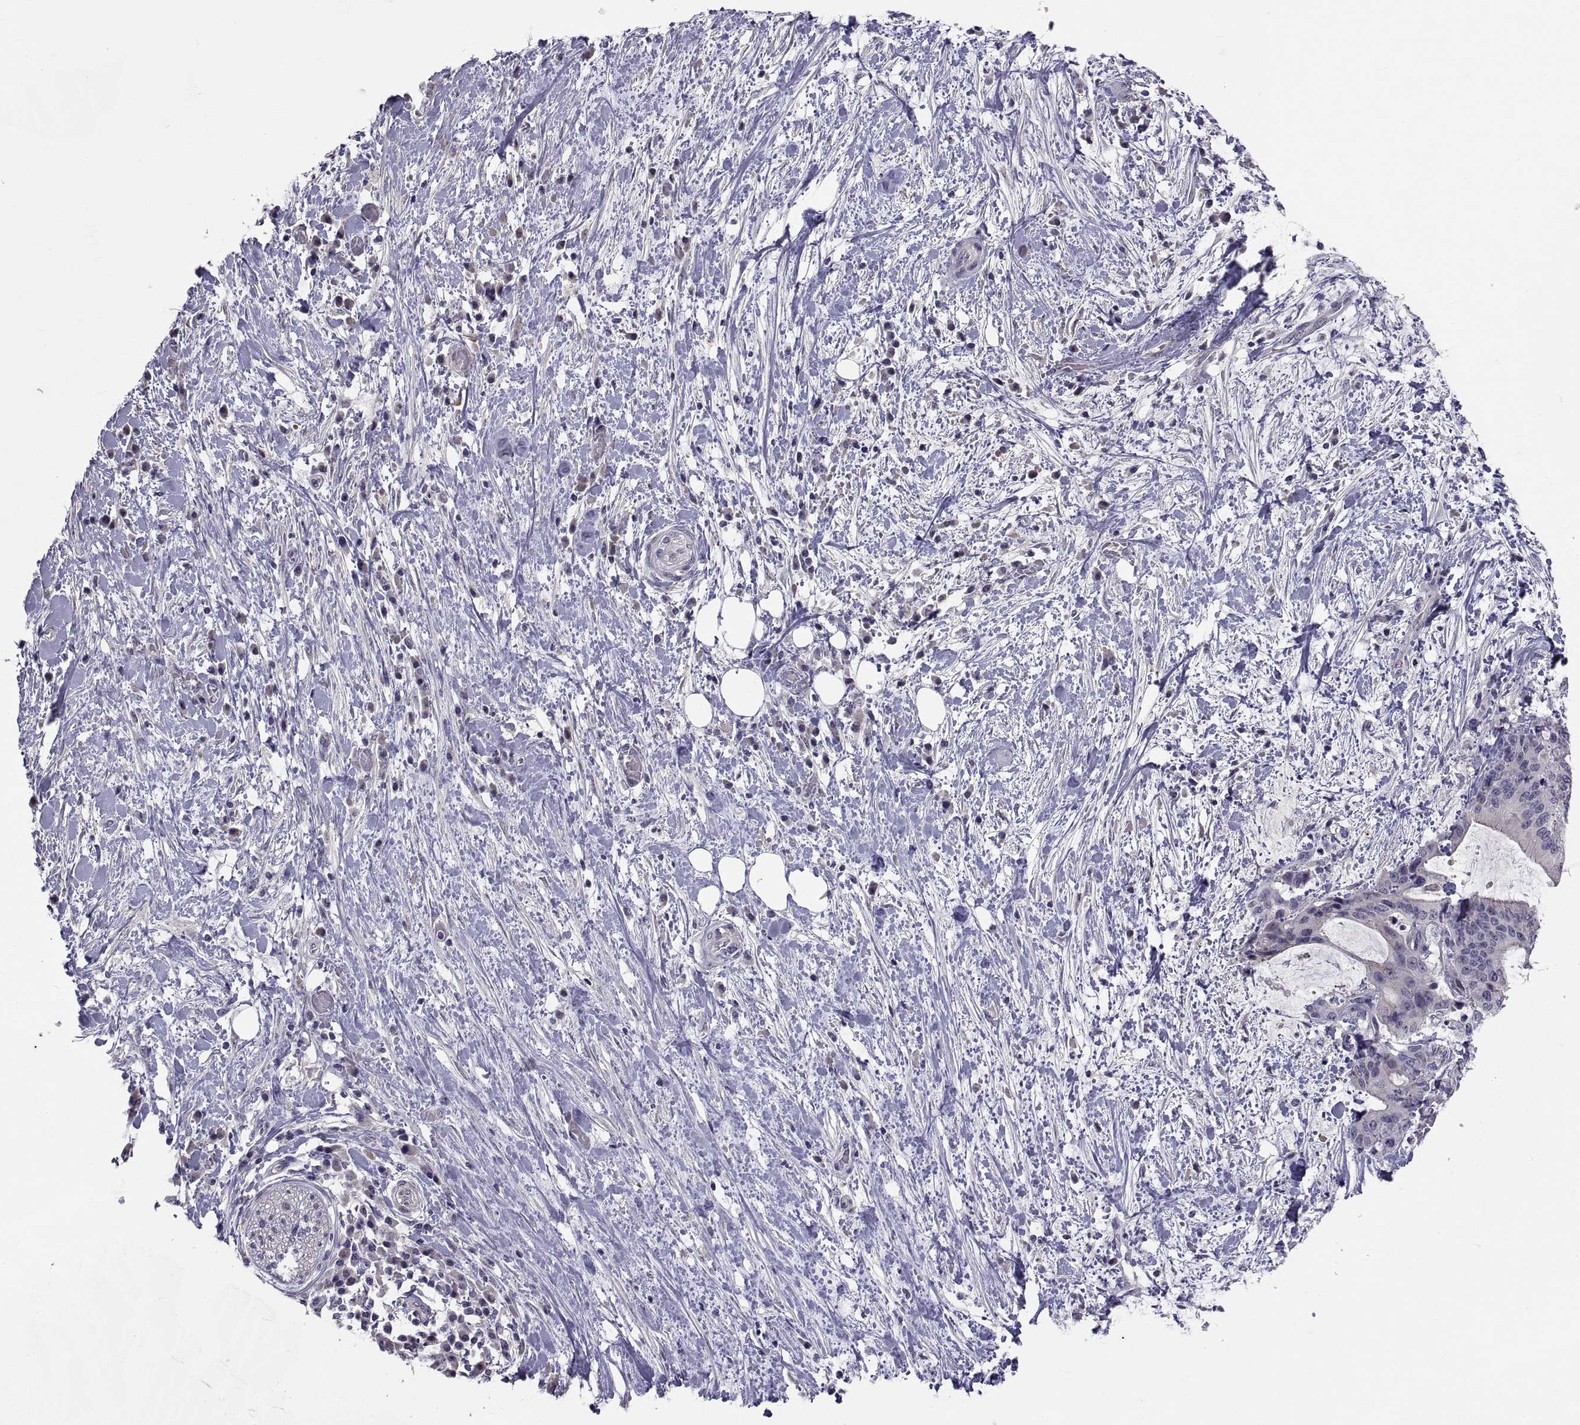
{"staining": {"intensity": "negative", "quantity": "none", "location": "none"}, "tissue": "liver cancer", "cell_type": "Tumor cells", "image_type": "cancer", "snomed": [{"axis": "morphology", "description": "Cholangiocarcinoma"}, {"axis": "topography", "description": "Liver"}], "caption": "Immunohistochemistry of liver cholangiocarcinoma demonstrates no expression in tumor cells. Nuclei are stained in blue.", "gene": "NPTX2", "patient": {"sex": "female", "age": 73}}